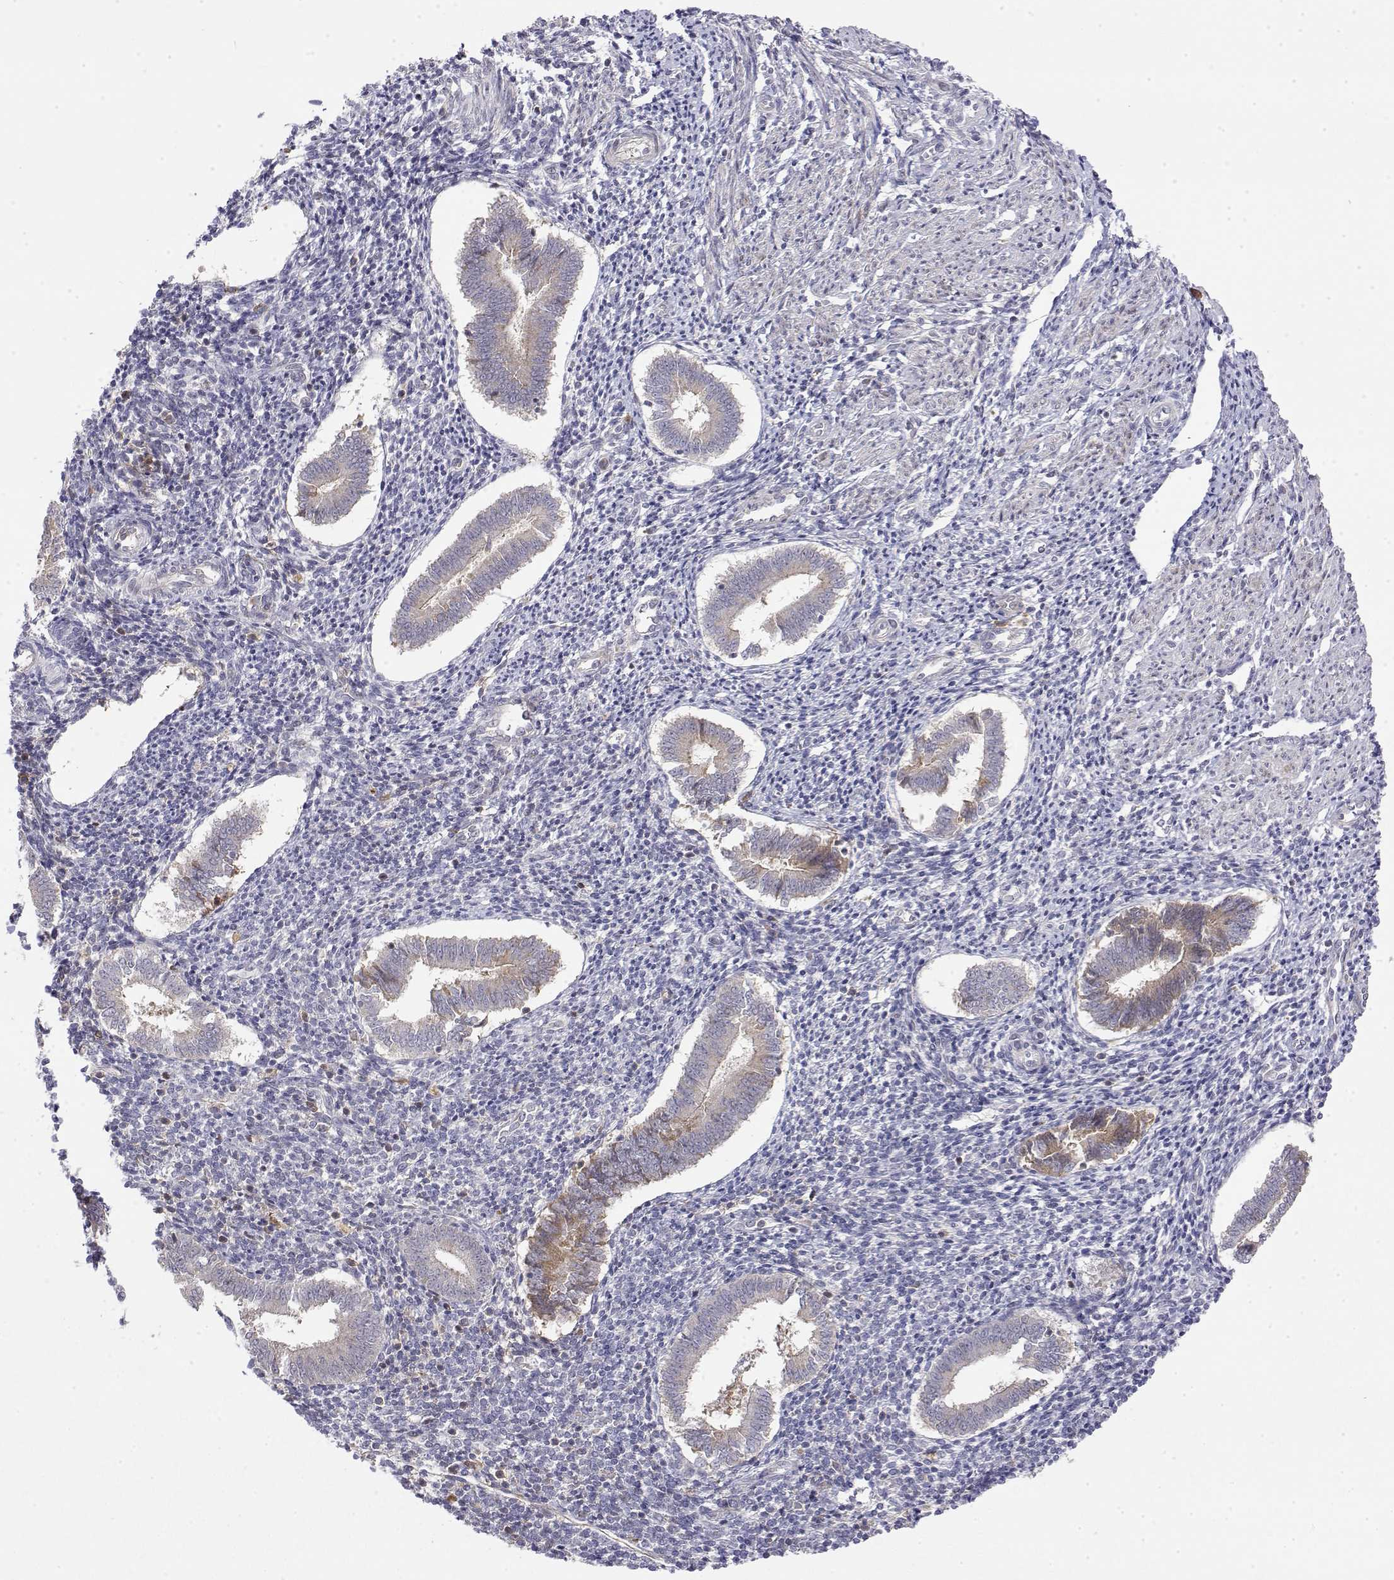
{"staining": {"intensity": "negative", "quantity": "none", "location": "none"}, "tissue": "endometrium", "cell_type": "Cells in endometrial stroma", "image_type": "normal", "snomed": [{"axis": "morphology", "description": "Normal tissue, NOS"}, {"axis": "topography", "description": "Endometrium"}], "caption": "The immunohistochemistry (IHC) histopathology image has no significant expression in cells in endometrial stroma of endometrium. Nuclei are stained in blue.", "gene": "IGFBP4", "patient": {"sex": "female", "age": 25}}